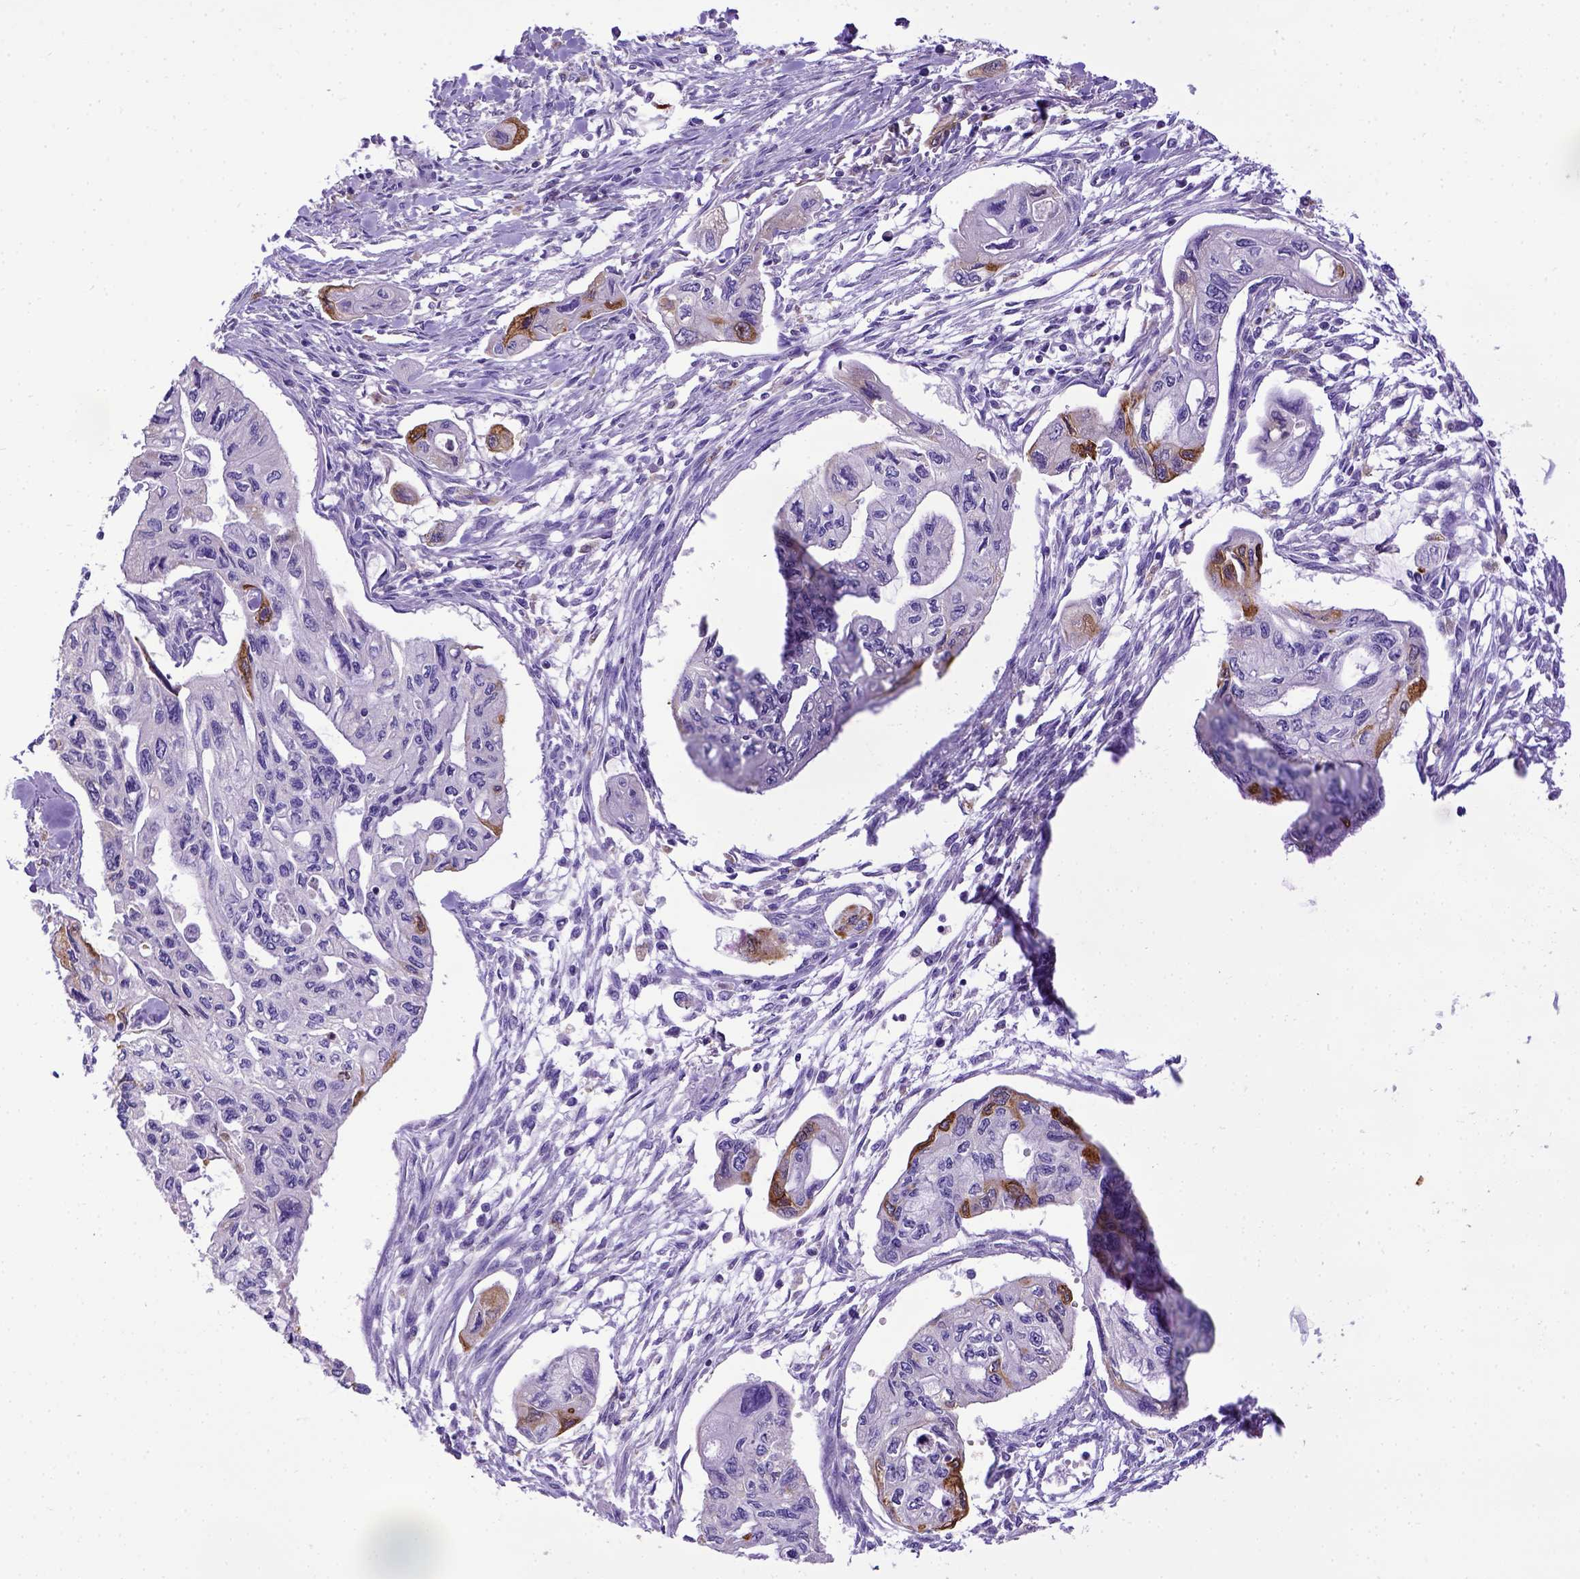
{"staining": {"intensity": "negative", "quantity": "none", "location": "none"}, "tissue": "pancreatic cancer", "cell_type": "Tumor cells", "image_type": "cancer", "snomed": [{"axis": "morphology", "description": "Adenocarcinoma, NOS"}, {"axis": "topography", "description": "Pancreas"}], "caption": "Immunohistochemistry image of pancreatic cancer (adenocarcinoma) stained for a protein (brown), which demonstrates no expression in tumor cells.", "gene": "SPEF1", "patient": {"sex": "female", "age": 76}}